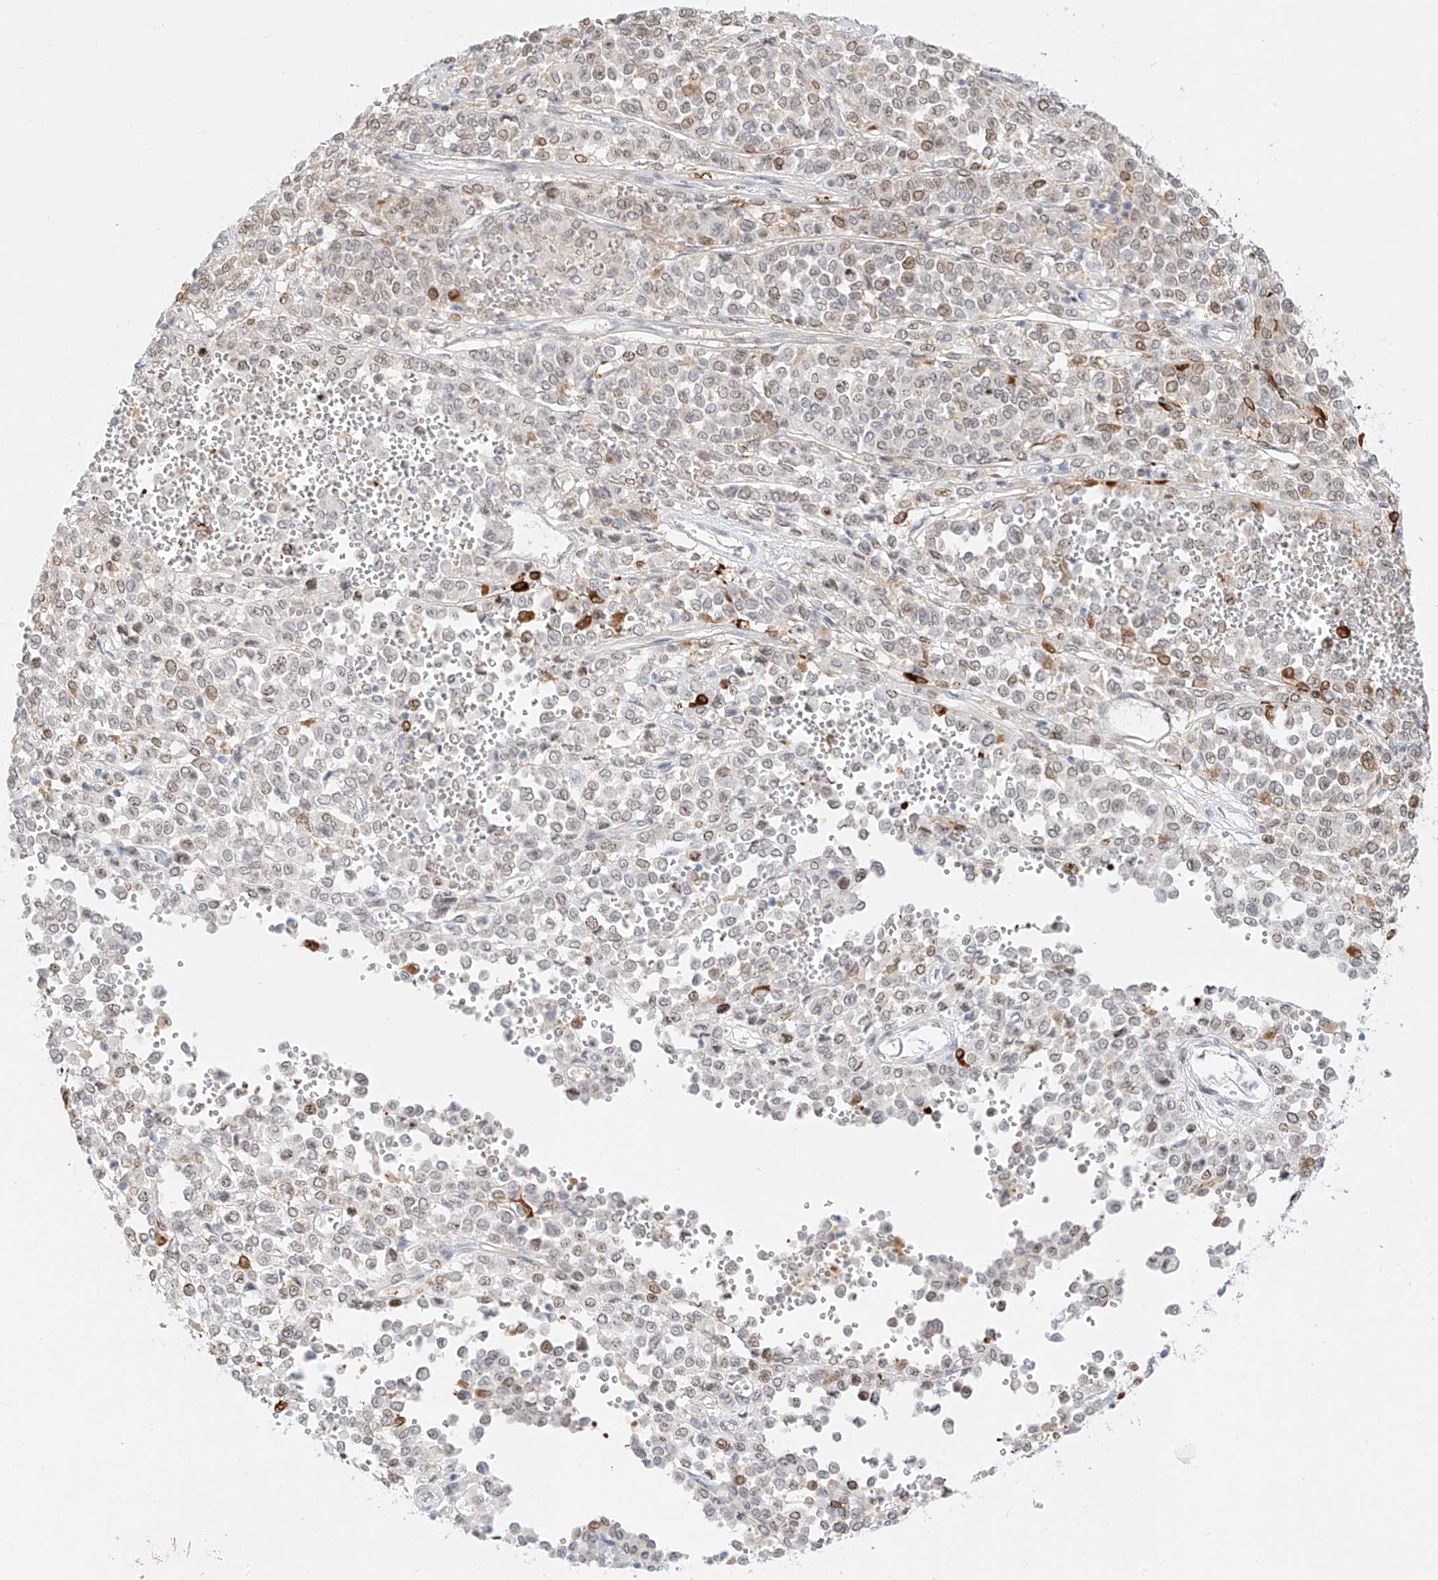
{"staining": {"intensity": "moderate", "quantity": "<25%", "location": "nuclear"}, "tissue": "melanoma", "cell_type": "Tumor cells", "image_type": "cancer", "snomed": [{"axis": "morphology", "description": "Malignant melanoma, Metastatic site"}, {"axis": "topography", "description": "Pancreas"}], "caption": "Malignant melanoma (metastatic site) tissue shows moderate nuclear staining in approximately <25% of tumor cells", "gene": "NHSL1", "patient": {"sex": "female", "age": 30}}